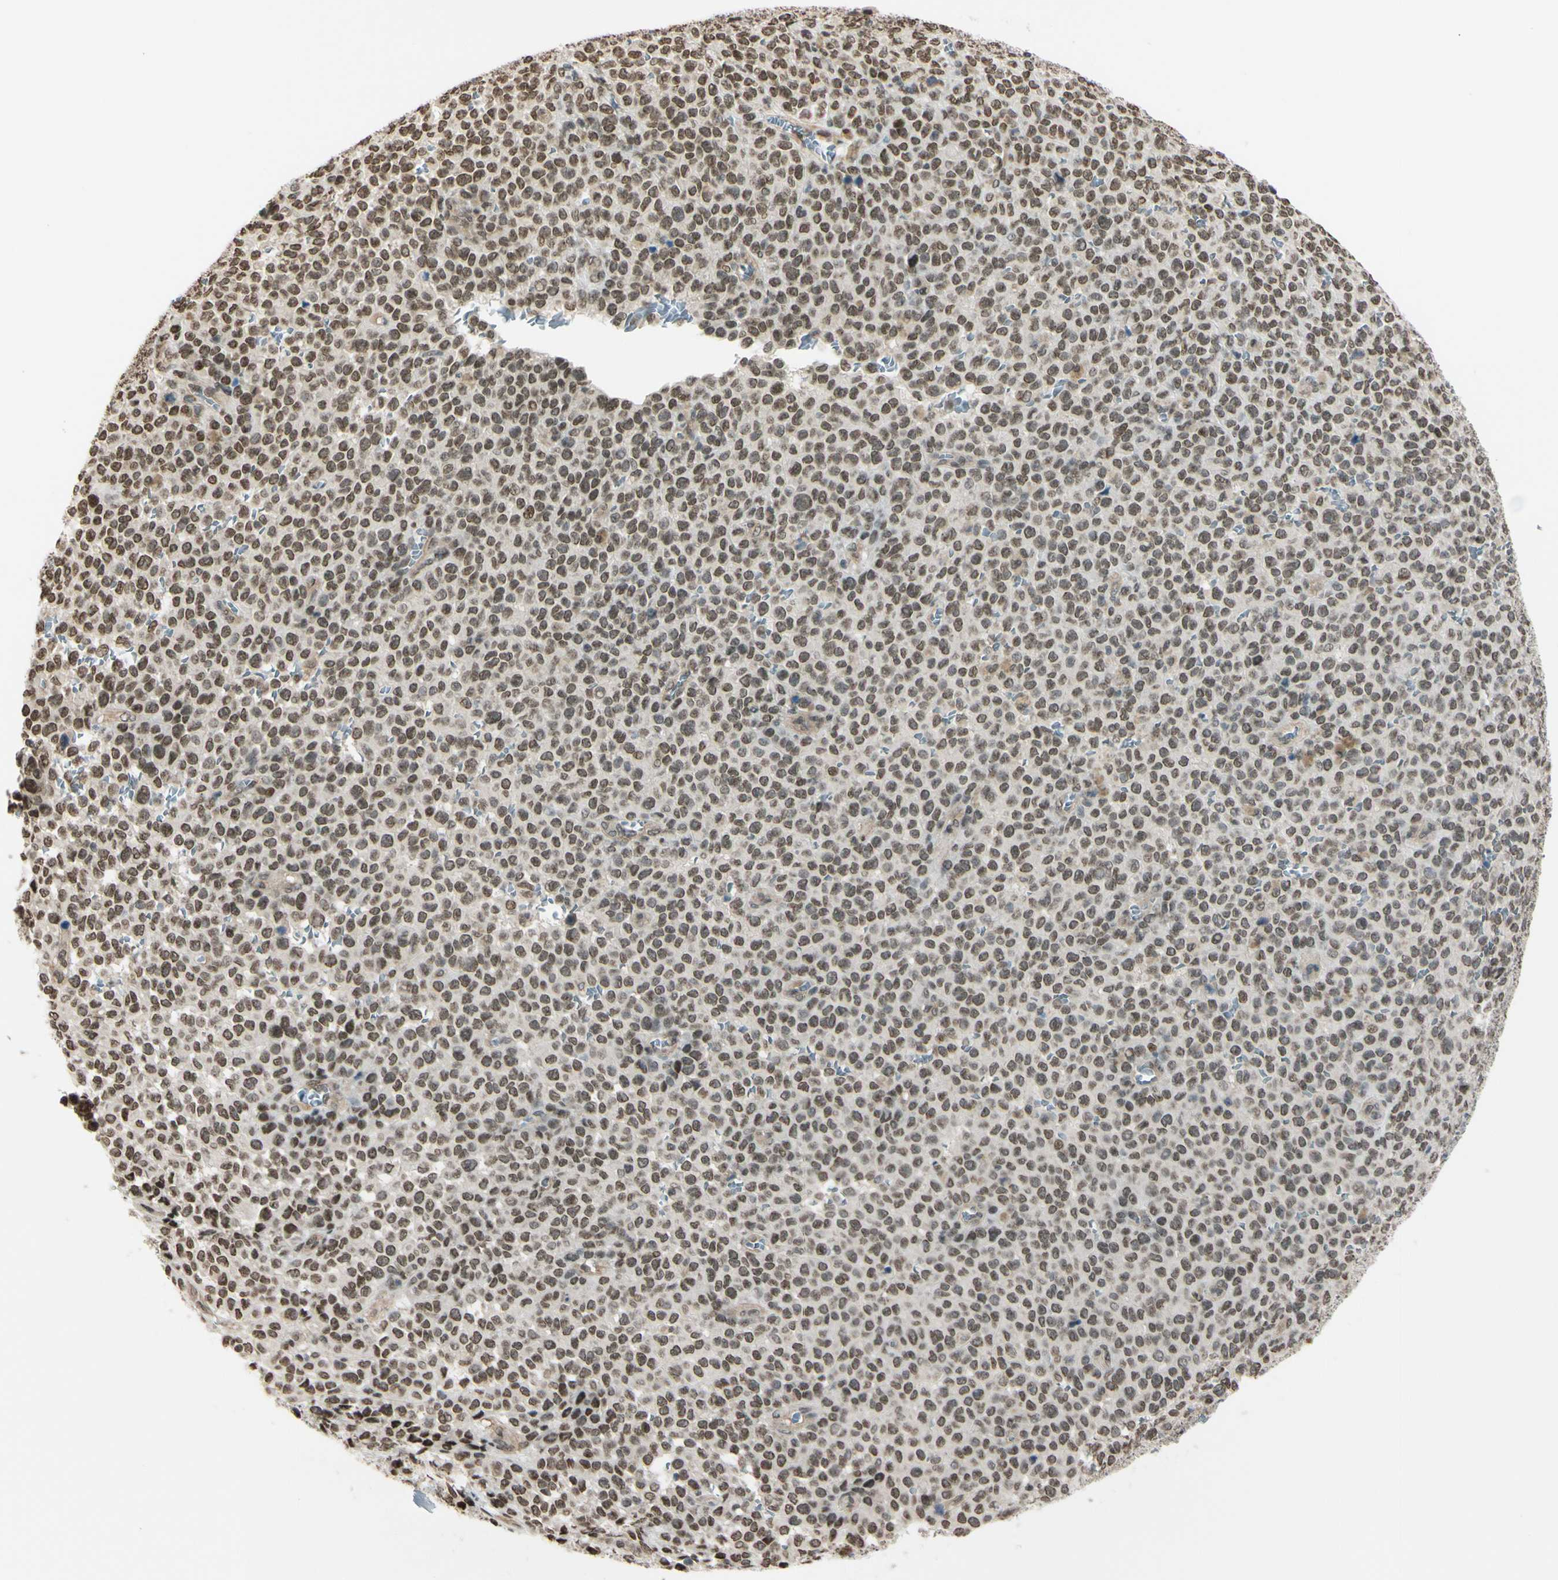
{"staining": {"intensity": "weak", "quantity": ">75%", "location": "nuclear"}, "tissue": "melanoma", "cell_type": "Tumor cells", "image_type": "cancer", "snomed": [{"axis": "morphology", "description": "Malignant melanoma, NOS"}, {"axis": "topography", "description": "Skin"}], "caption": "Immunohistochemical staining of human melanoma exhibits low levels of weak nuclear expression in about >75% of tumor cells.", "gene": "SUFU", "patient": {"sex": "female", "age": 82}}